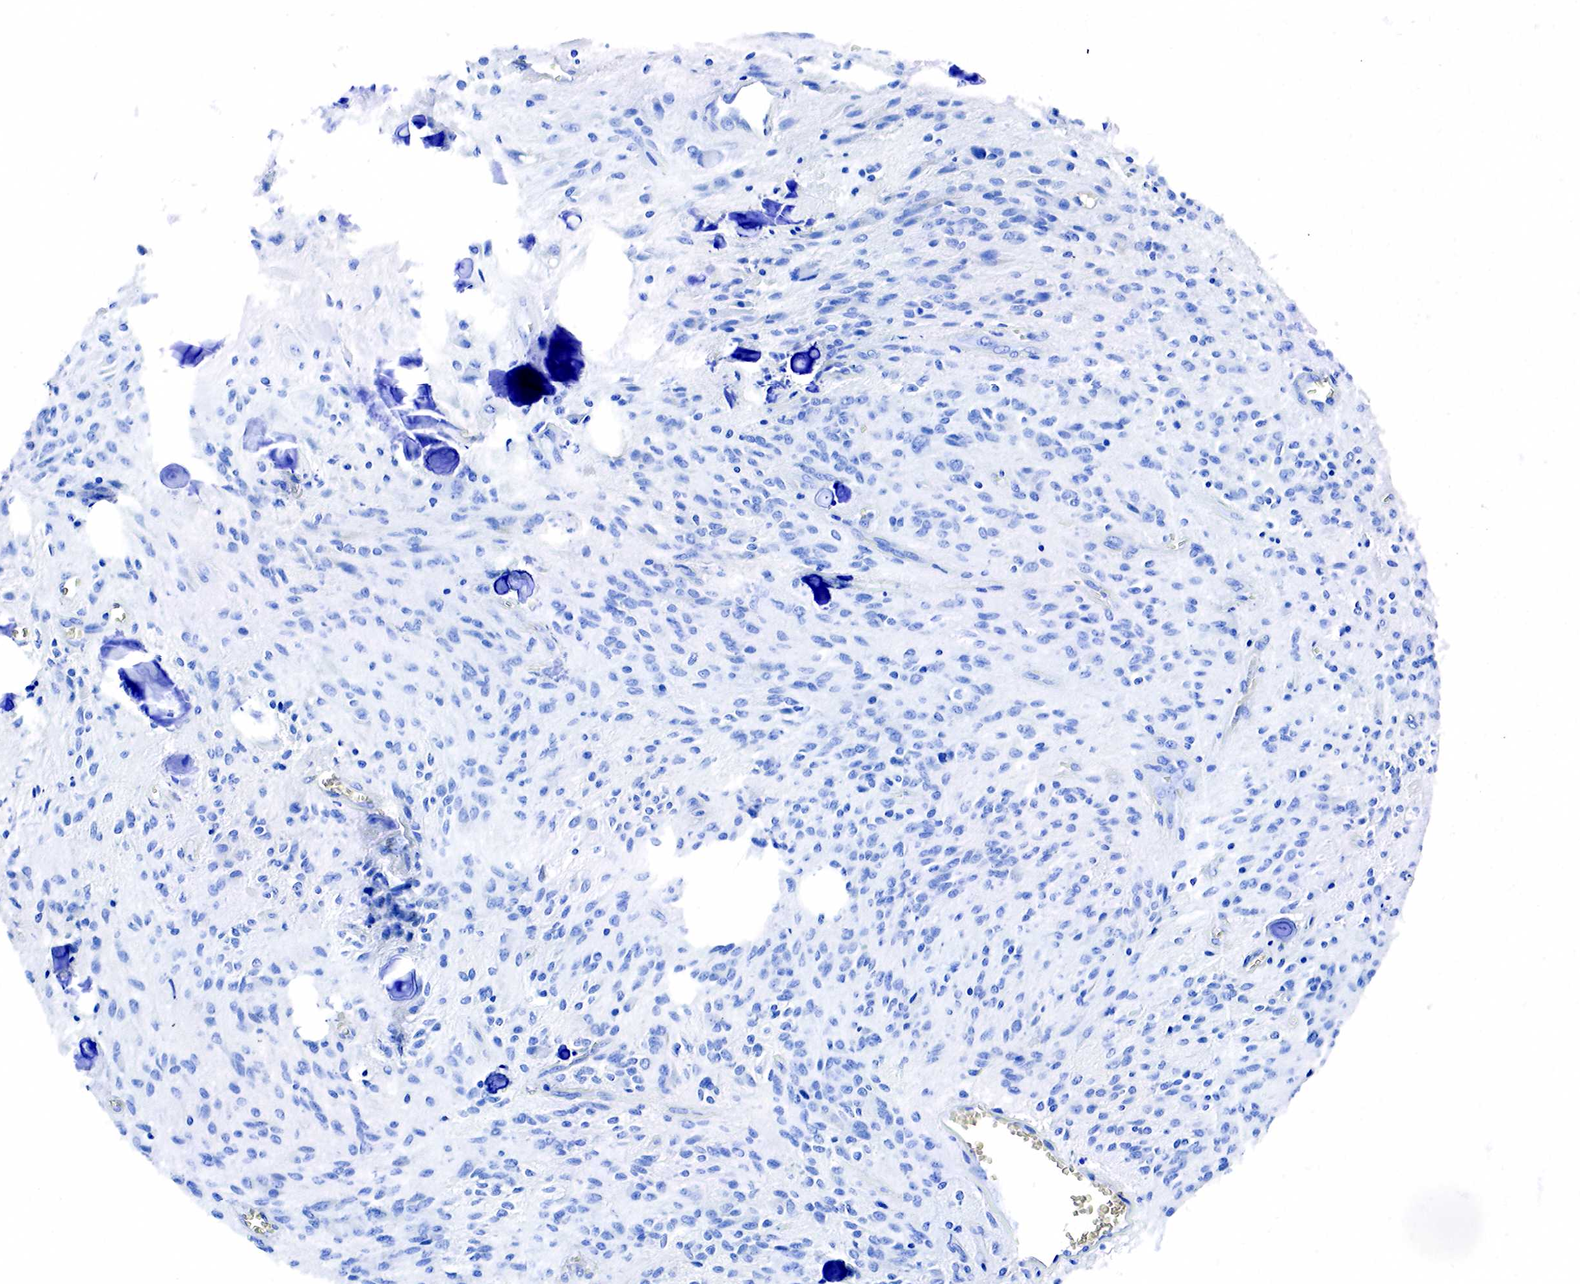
{"staining": {"intensity": "negative", "quantity": "none", "location": "none"}, "tissue": "glioma", "cell_type": "Tumor cells", "image_type": "cancer", "snomed": [{"axis": "morphology", "description": "Glioma, malignant, Low grade"}, {"axis": "topography", "description": "Brain"}], "caption": "This is a histopathology image of IHC staining of glioma, which shows no positivity in tumor cells. (Stains: DAB immunohistochemistry with hematoxylin counter stain, Microscopy: brightfield microscopy at high magnification).", "gene": "ACP3", "patient": {"sex": "female", "age": 15}}